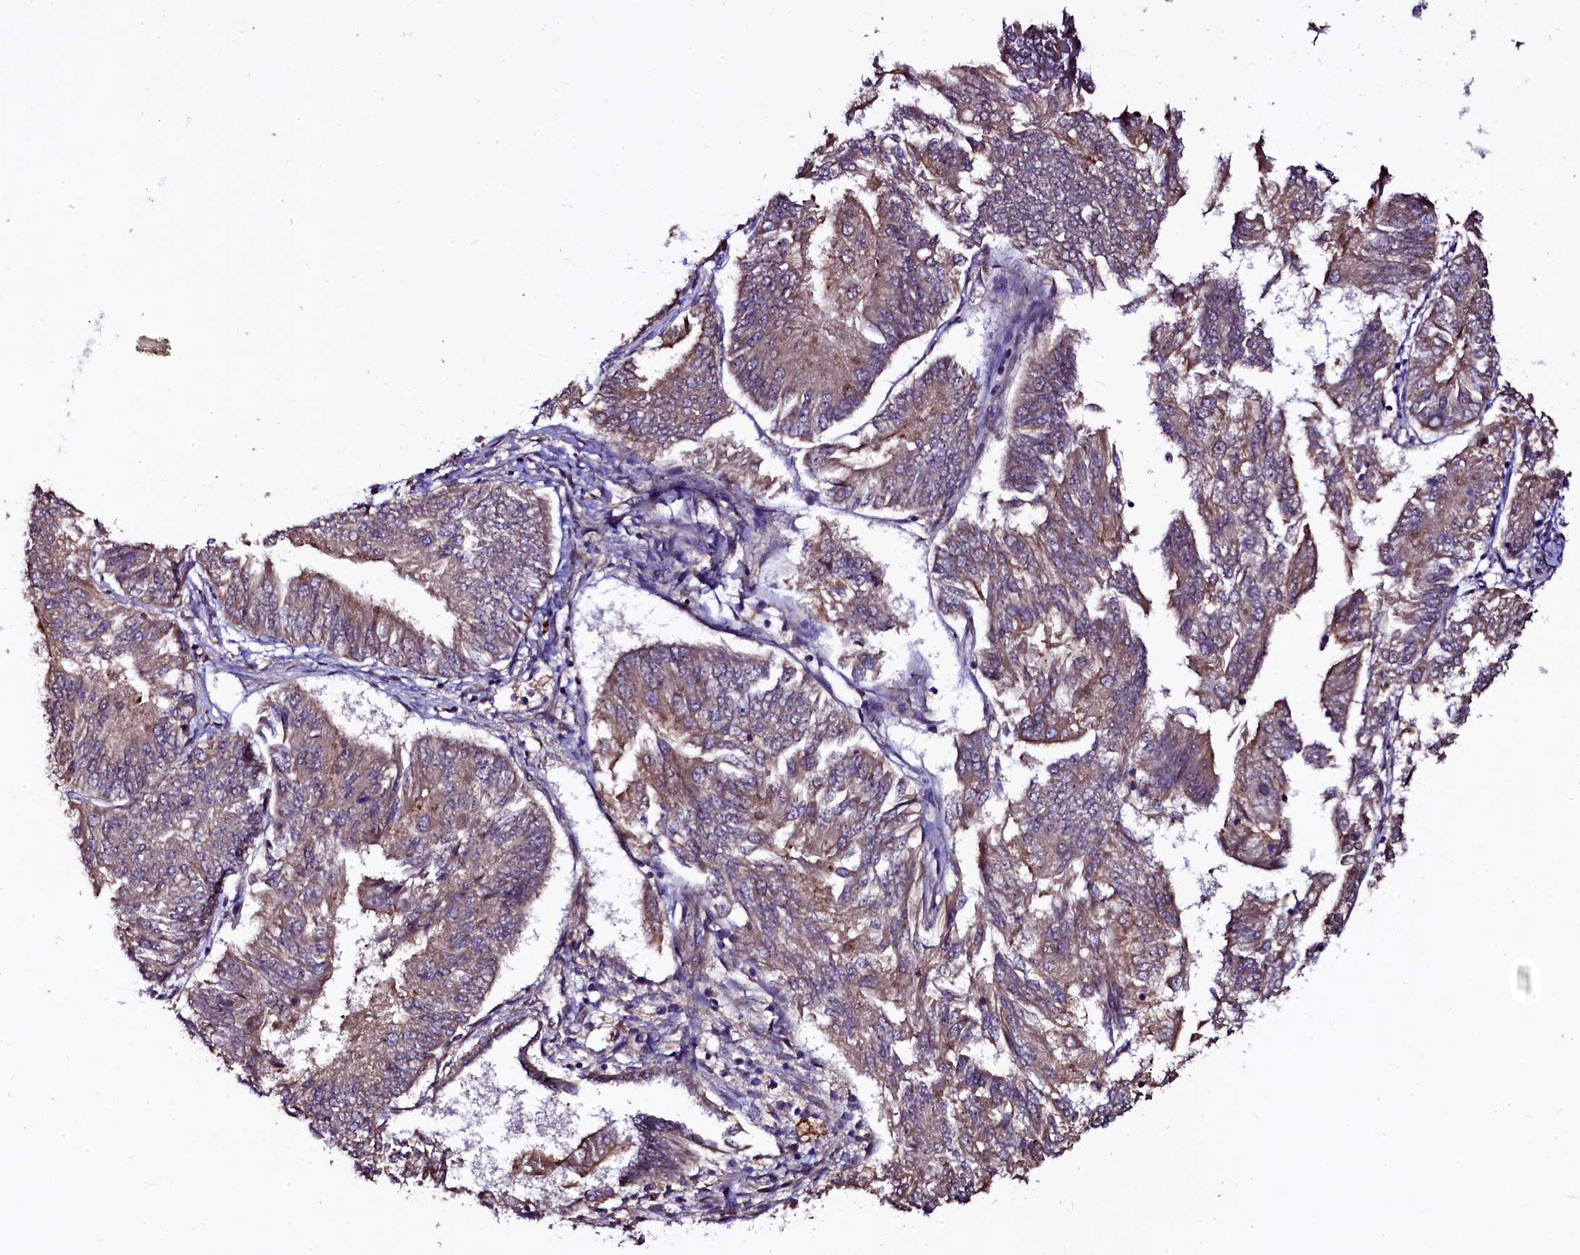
{"staining": {"intensity": "weak", "quantity": ">75%", "location": "cytoplasmic/membranous"}, "tissue": "endometrial cancer", "cell_type": "Tumor cells", "image_type": "cancer", "snomed": [{"axis": "morphology", "description": "Adenocarcinoma, NOS"}, {"axis": "topography", "description": "Endometrium"}], "caption": "This photomicrograph displays endometrial cancer stained with IHC to label a protein in brown. The cytoplasmic/membranous of tumor cells show weak positivity for the protein. Nuclei are counter-stained blue.", "gene": "APPL2", "patient": {"sex": "female", "age": 58}}